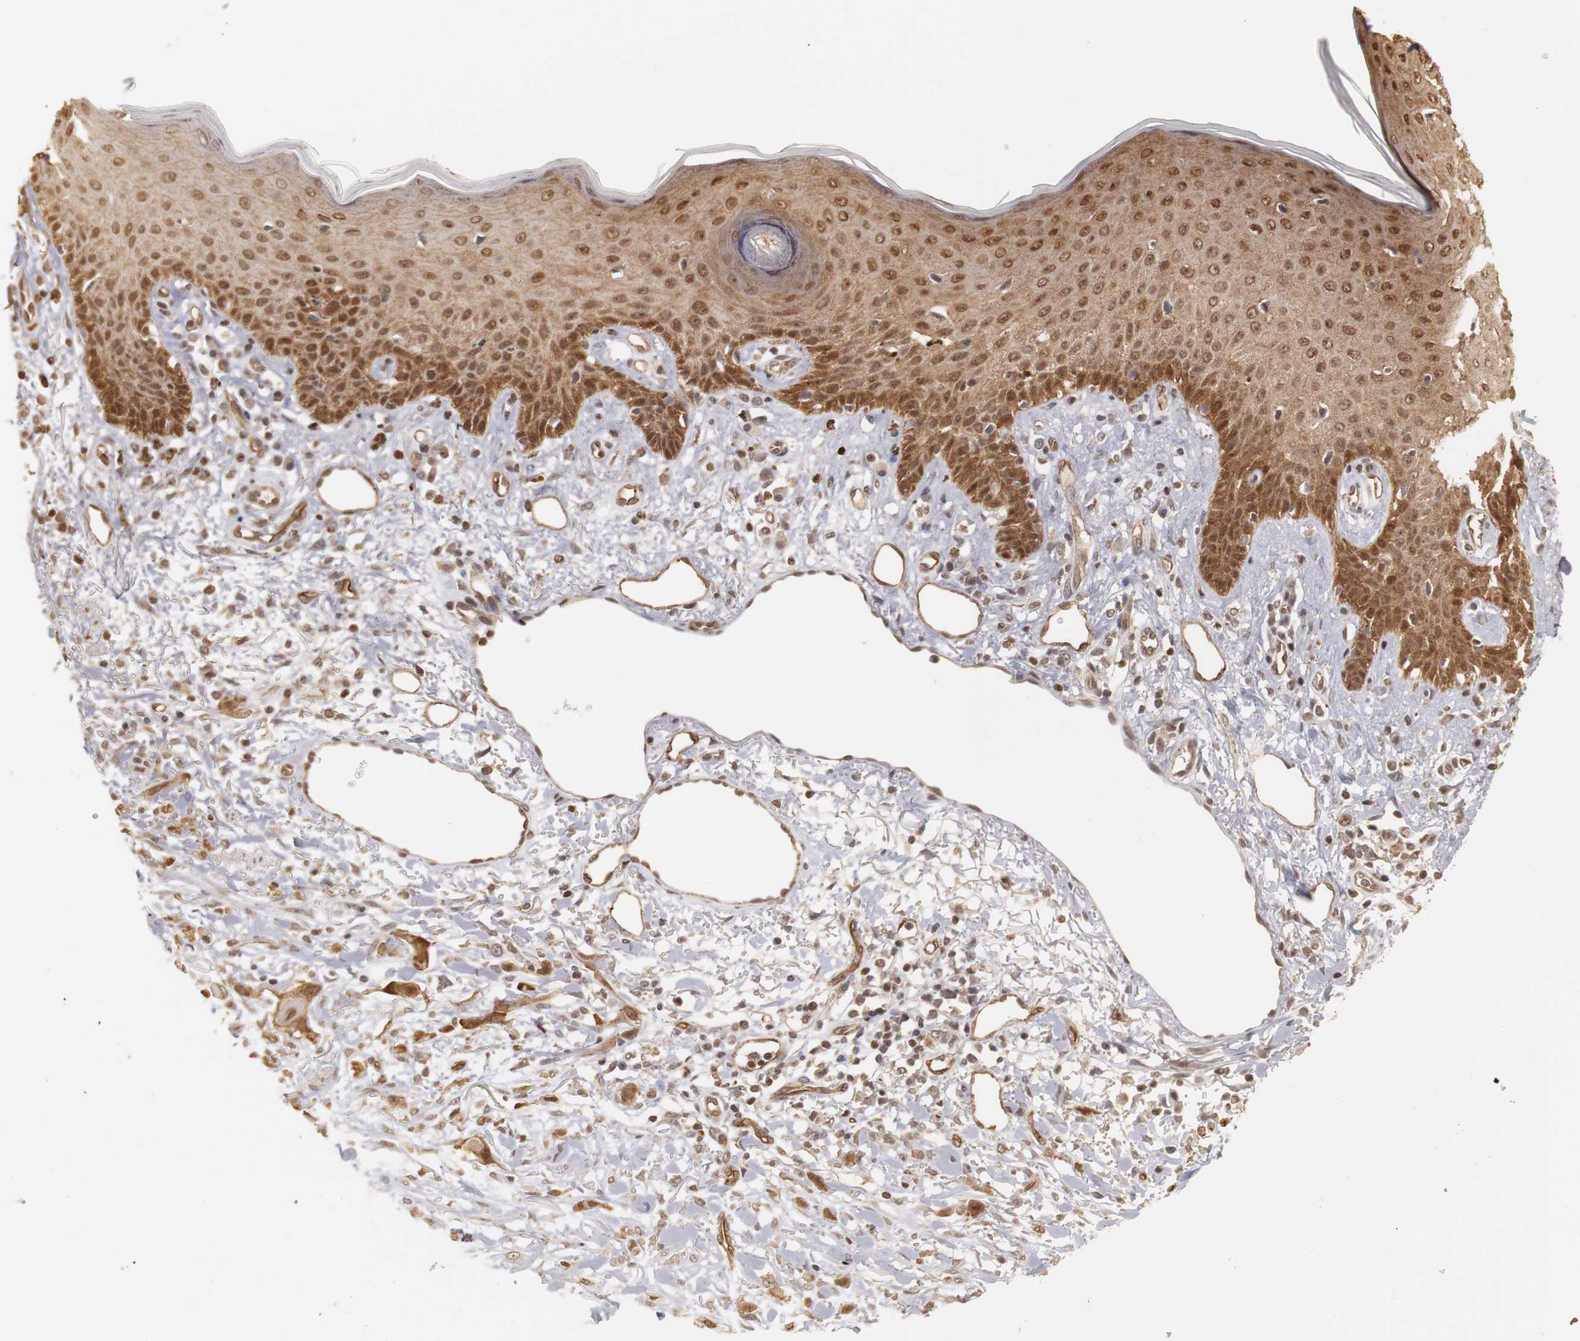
{"staining": {"intensity": "moderate", "quantity": ">75%", "location": "cytoplasmic/membranous,nuclear"}, "tissue": "skin cancer", "cell_type": "Tumor cells", "image_type": "cancer", "snomed": [{"axis": "morphology", "description": "Squamous cell carcinoma, NOS"}, {"axis": "topography", "description": "Skin"}], "caption": "Squamous cell carcinoma (skin) stained for a protein (brown) demonstrates moderate cytoplasmic/membranous and nuclear positive positivity in about >75% of tumor cells.", "gene": "PLEKHA1", "patient": {"sex": "female", "age": 59}}